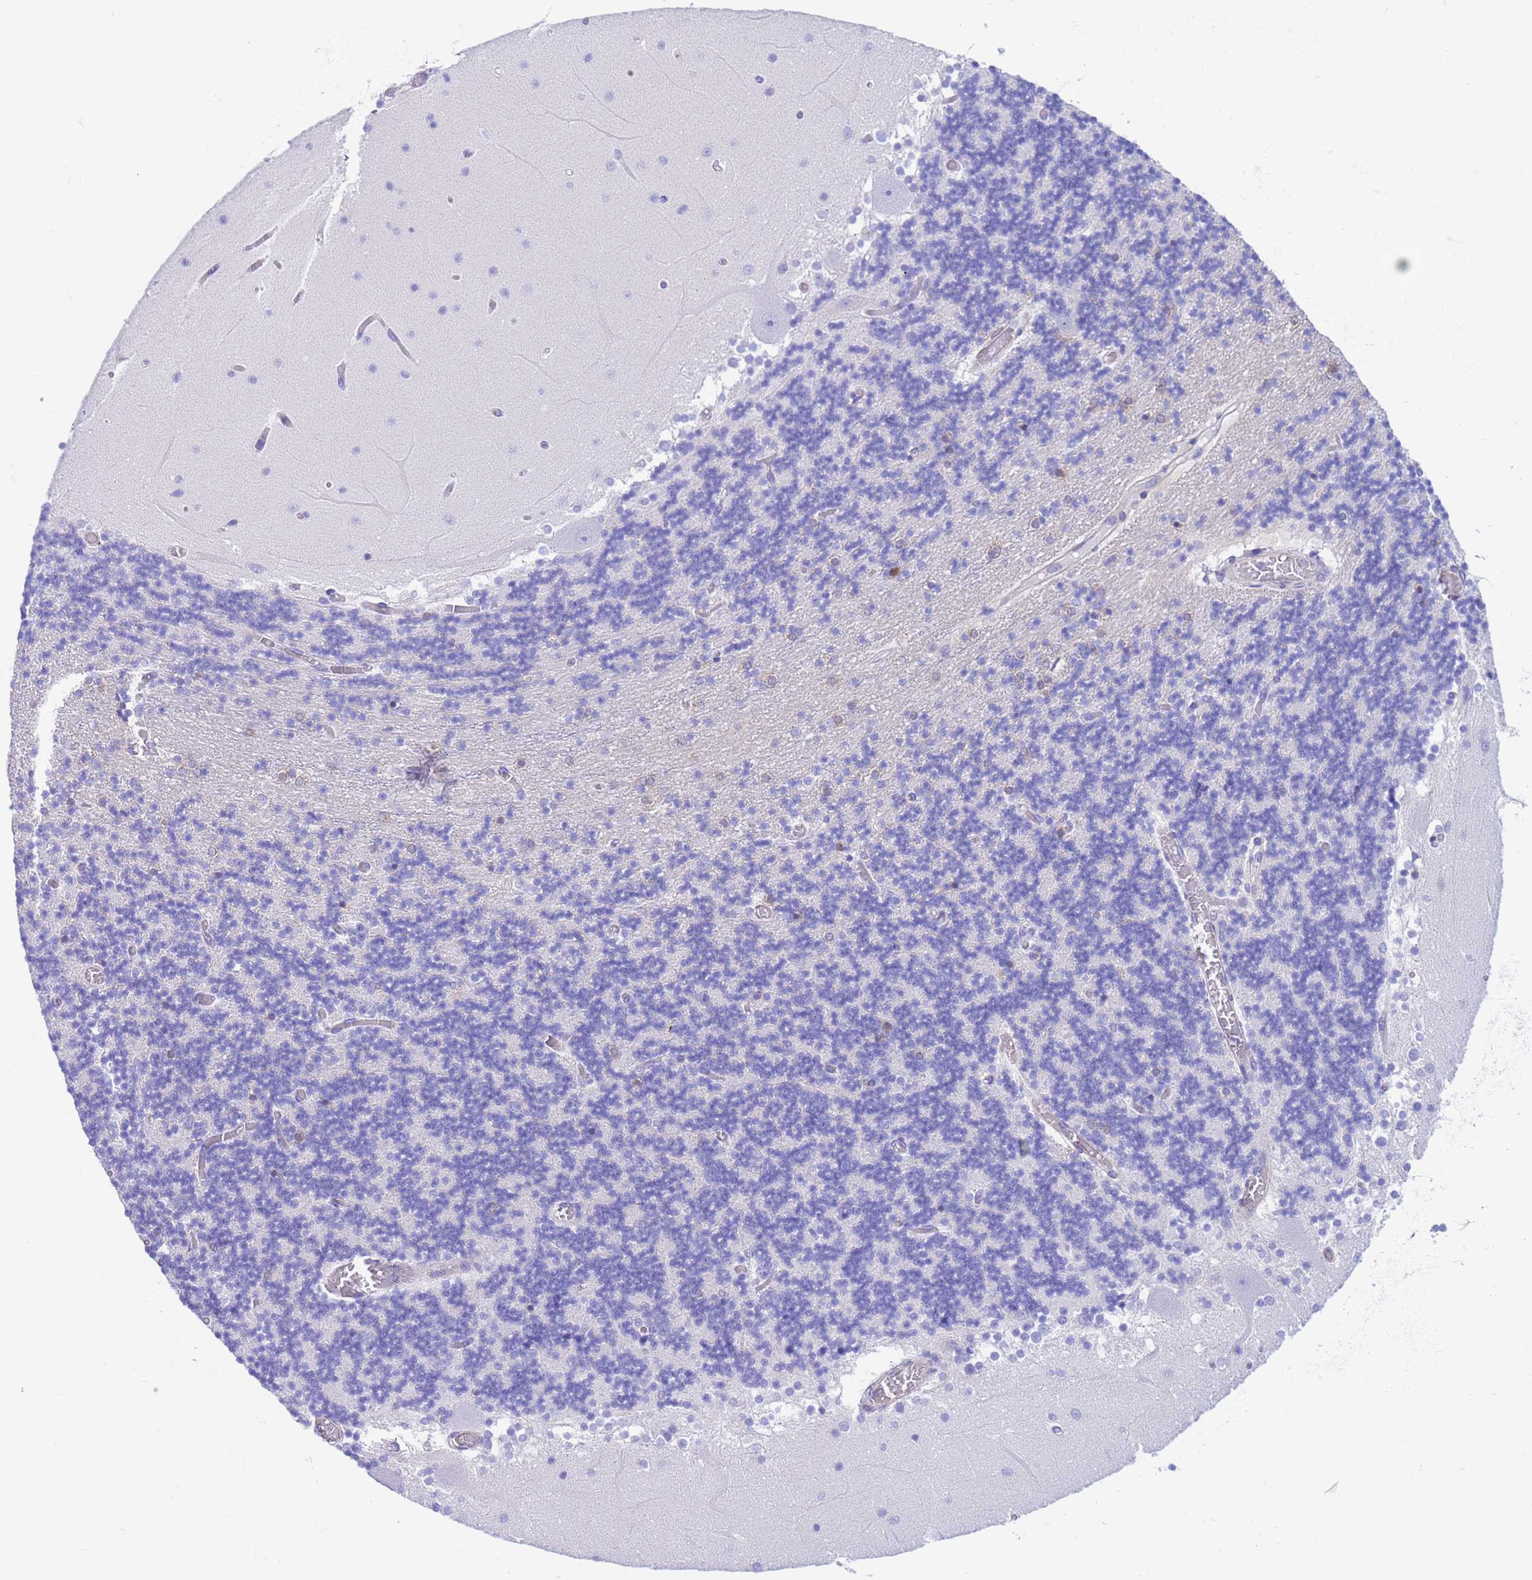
{"staining": {"intensity": "negative", "quantity": "none", "location": "none"}, "tissue": "cerebellum", "cell_type": "Cells in granular layer", "image_type": "normal", "snomed": [{"axis": "morphology", "description": "Normal tissue, NOS"}, {"axis": "topography", "description": "Cerebellum"}], "caption": "An immunohistochemistry (IHC) micrograph of benign cerebellum is shown. There is no staining in cells in granular layer of cerebellum.", "gene": "C6orf47", "patient": {"sex": "female", "age": 28}}